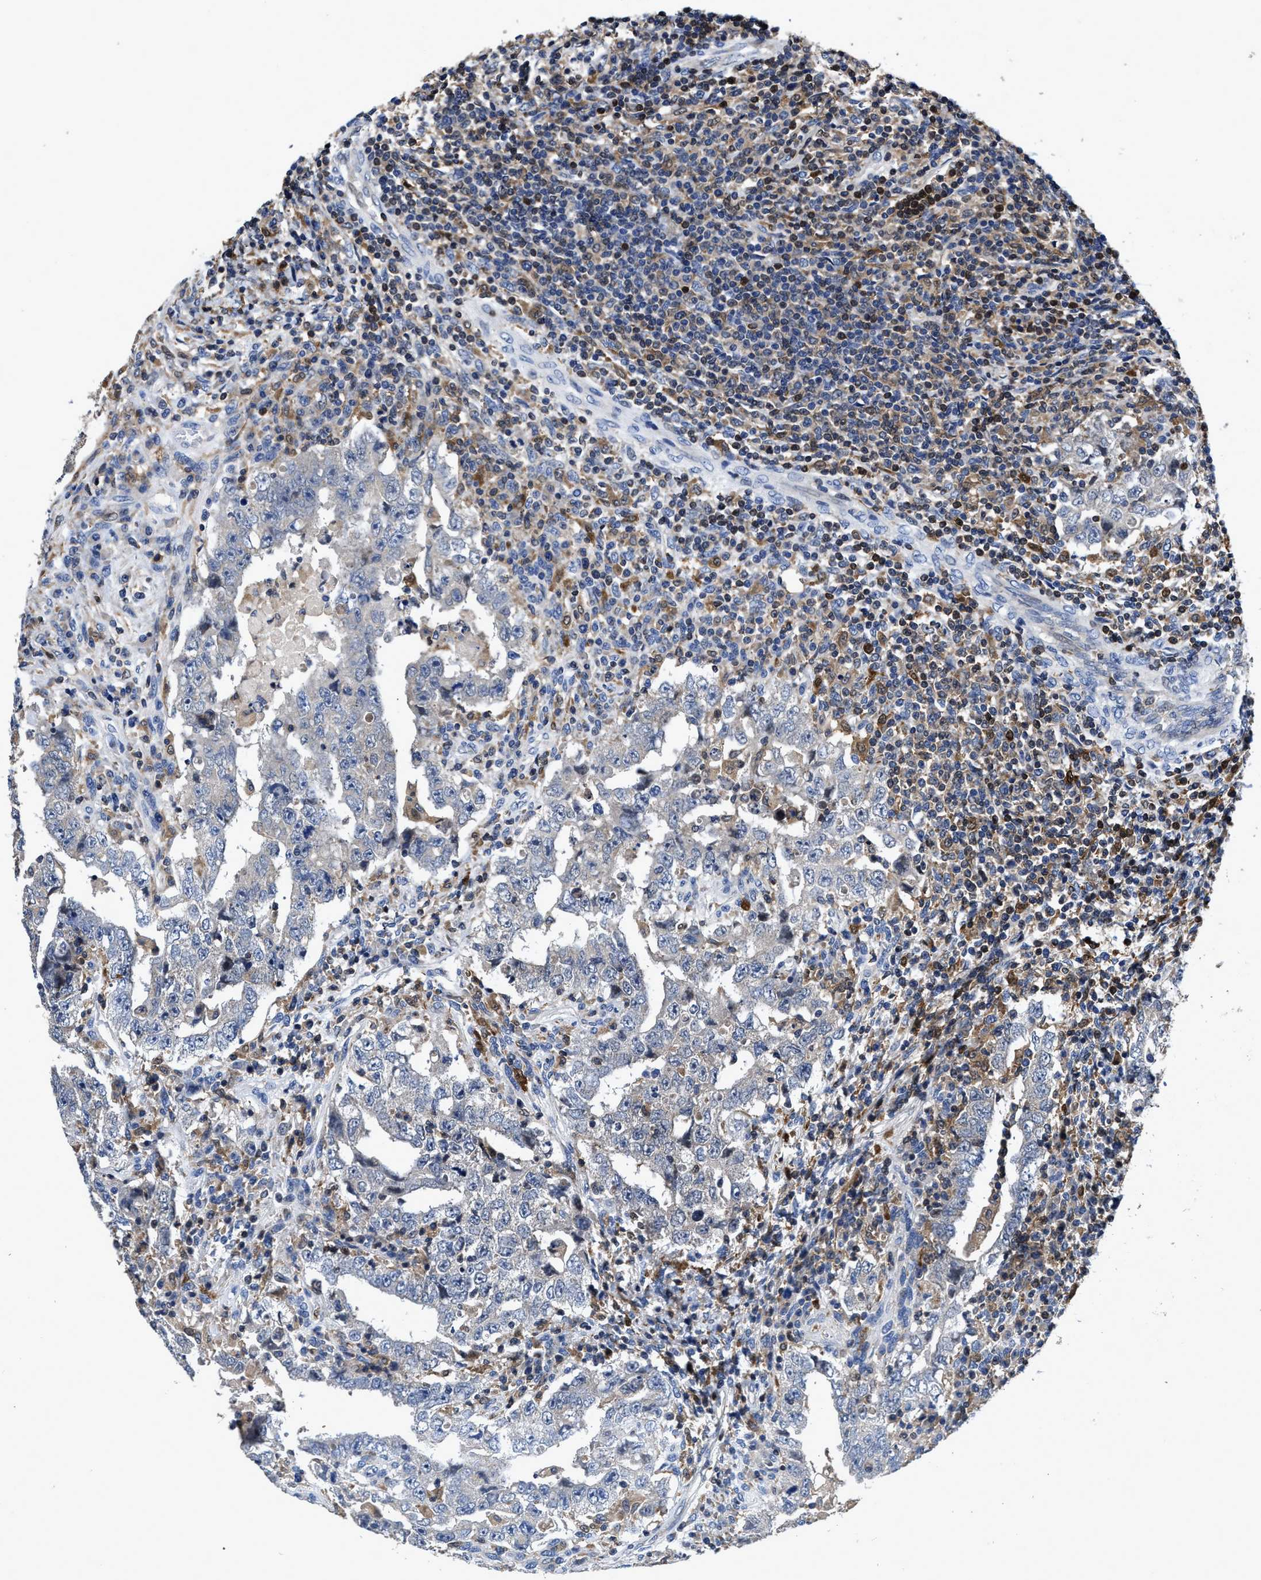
{"staining": {"intensity": "negative", "quantity": "none", "location": "none"}, "tissue": "testis cancer", "cell_type": "Tumor cells", "image_type": "cancer", "snomed": [{"axis": "morphology", "description": "Carcinoma, Embryonal, NOS"}, {"axis": "topography", "description": "Testis"}], "caption": "Micrograph shows no protein expression in tumor cells of testis embryonal carcinoma tissue.", "gene": "RGS10", "patient": {"sex": "male", "age": 26}}